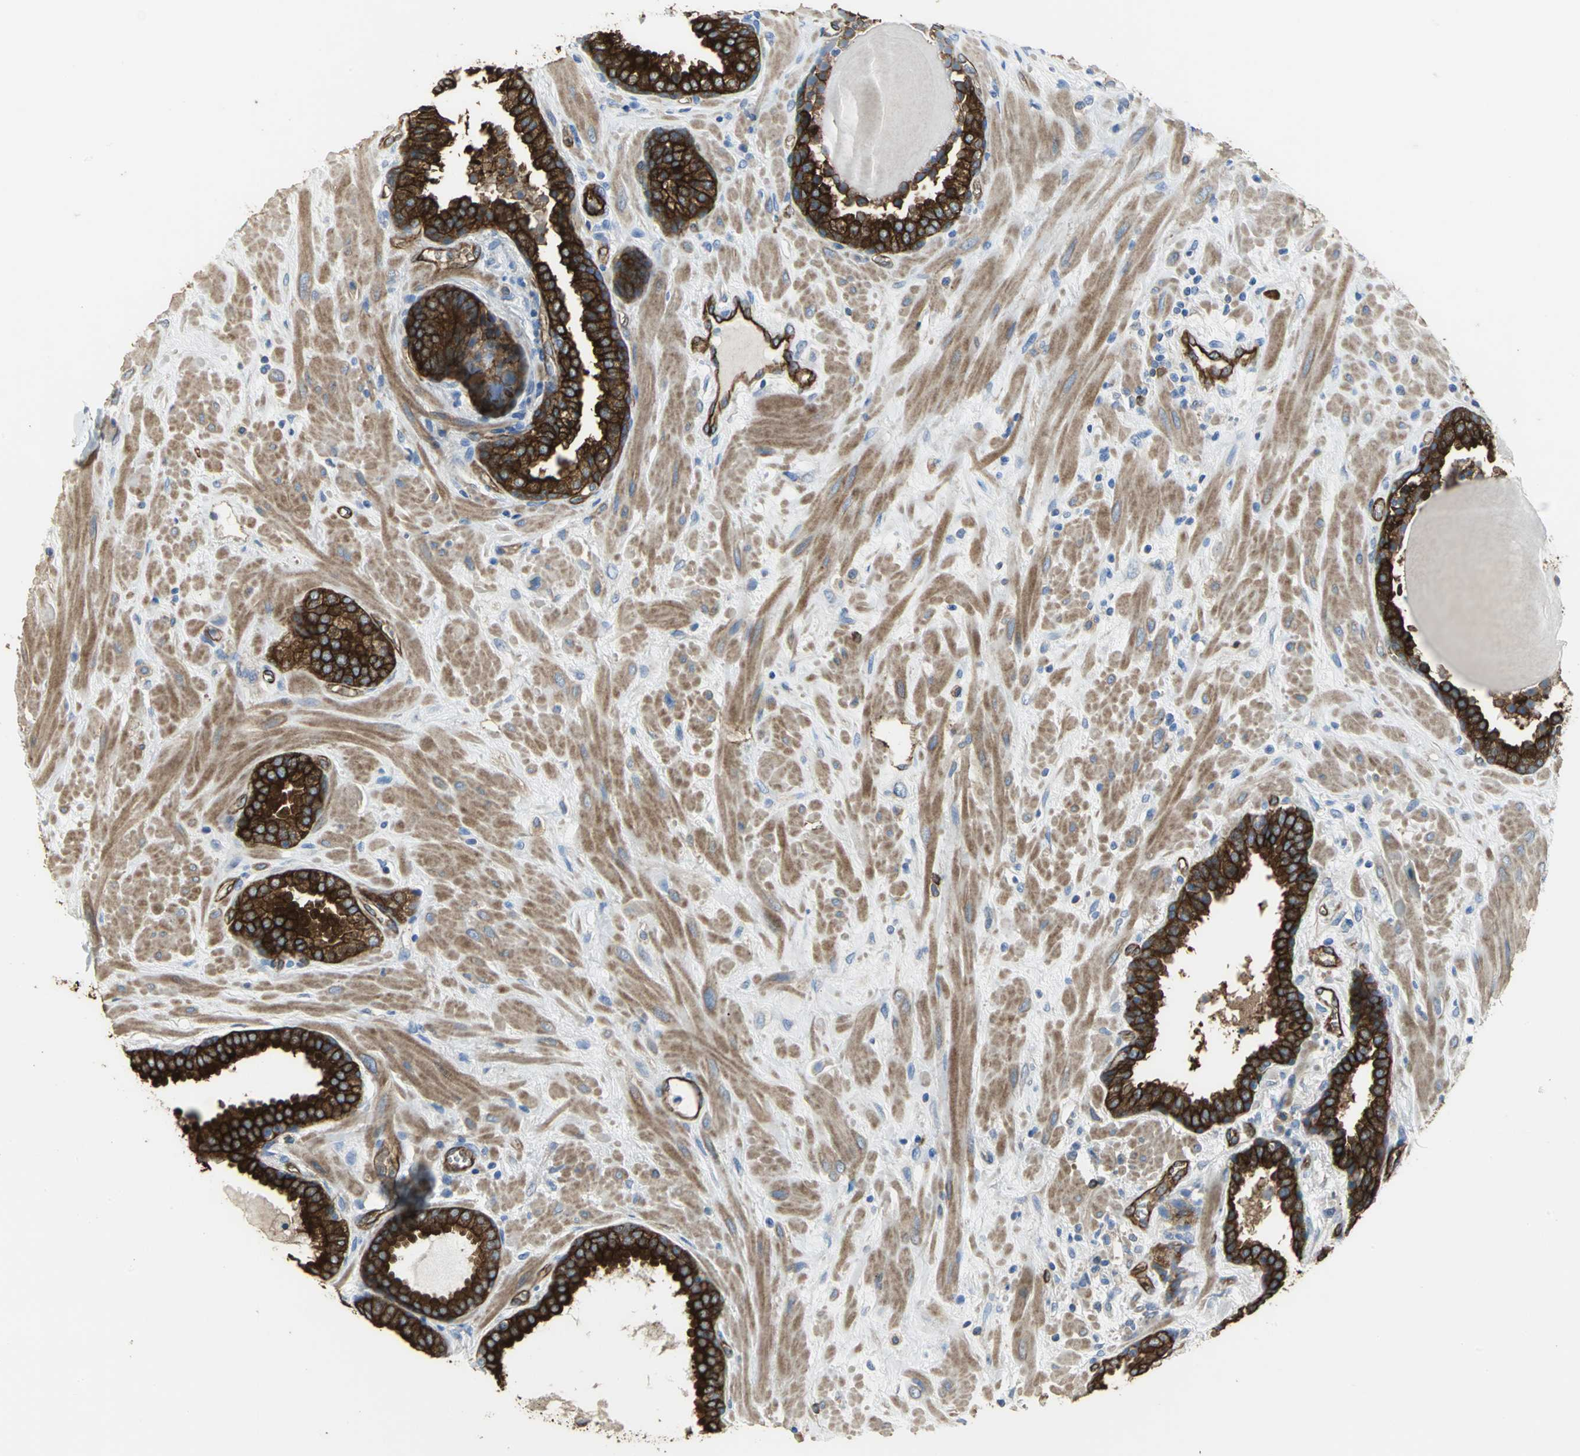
{"staining": {"intensity": "strong", "quantity": ">75%", "location": "cytoplasmic/membranous"}, "tissue": "prostate", "cell_type": "Glandular cells", "image_type": "normal", "snomed": [{"axis": "morphology", "description": "Normal tissue, NOS"}, {"axis": "topography", "description": "Prostate"}], "caption": "This micrograph exhibits IHC staining of unremarkable prostate, with high strong cytoplasmic/membranous staining in approximately >75% of glandular cells.", "gene": "FLNB", "patient": {"sex": "male", "age": 51}}